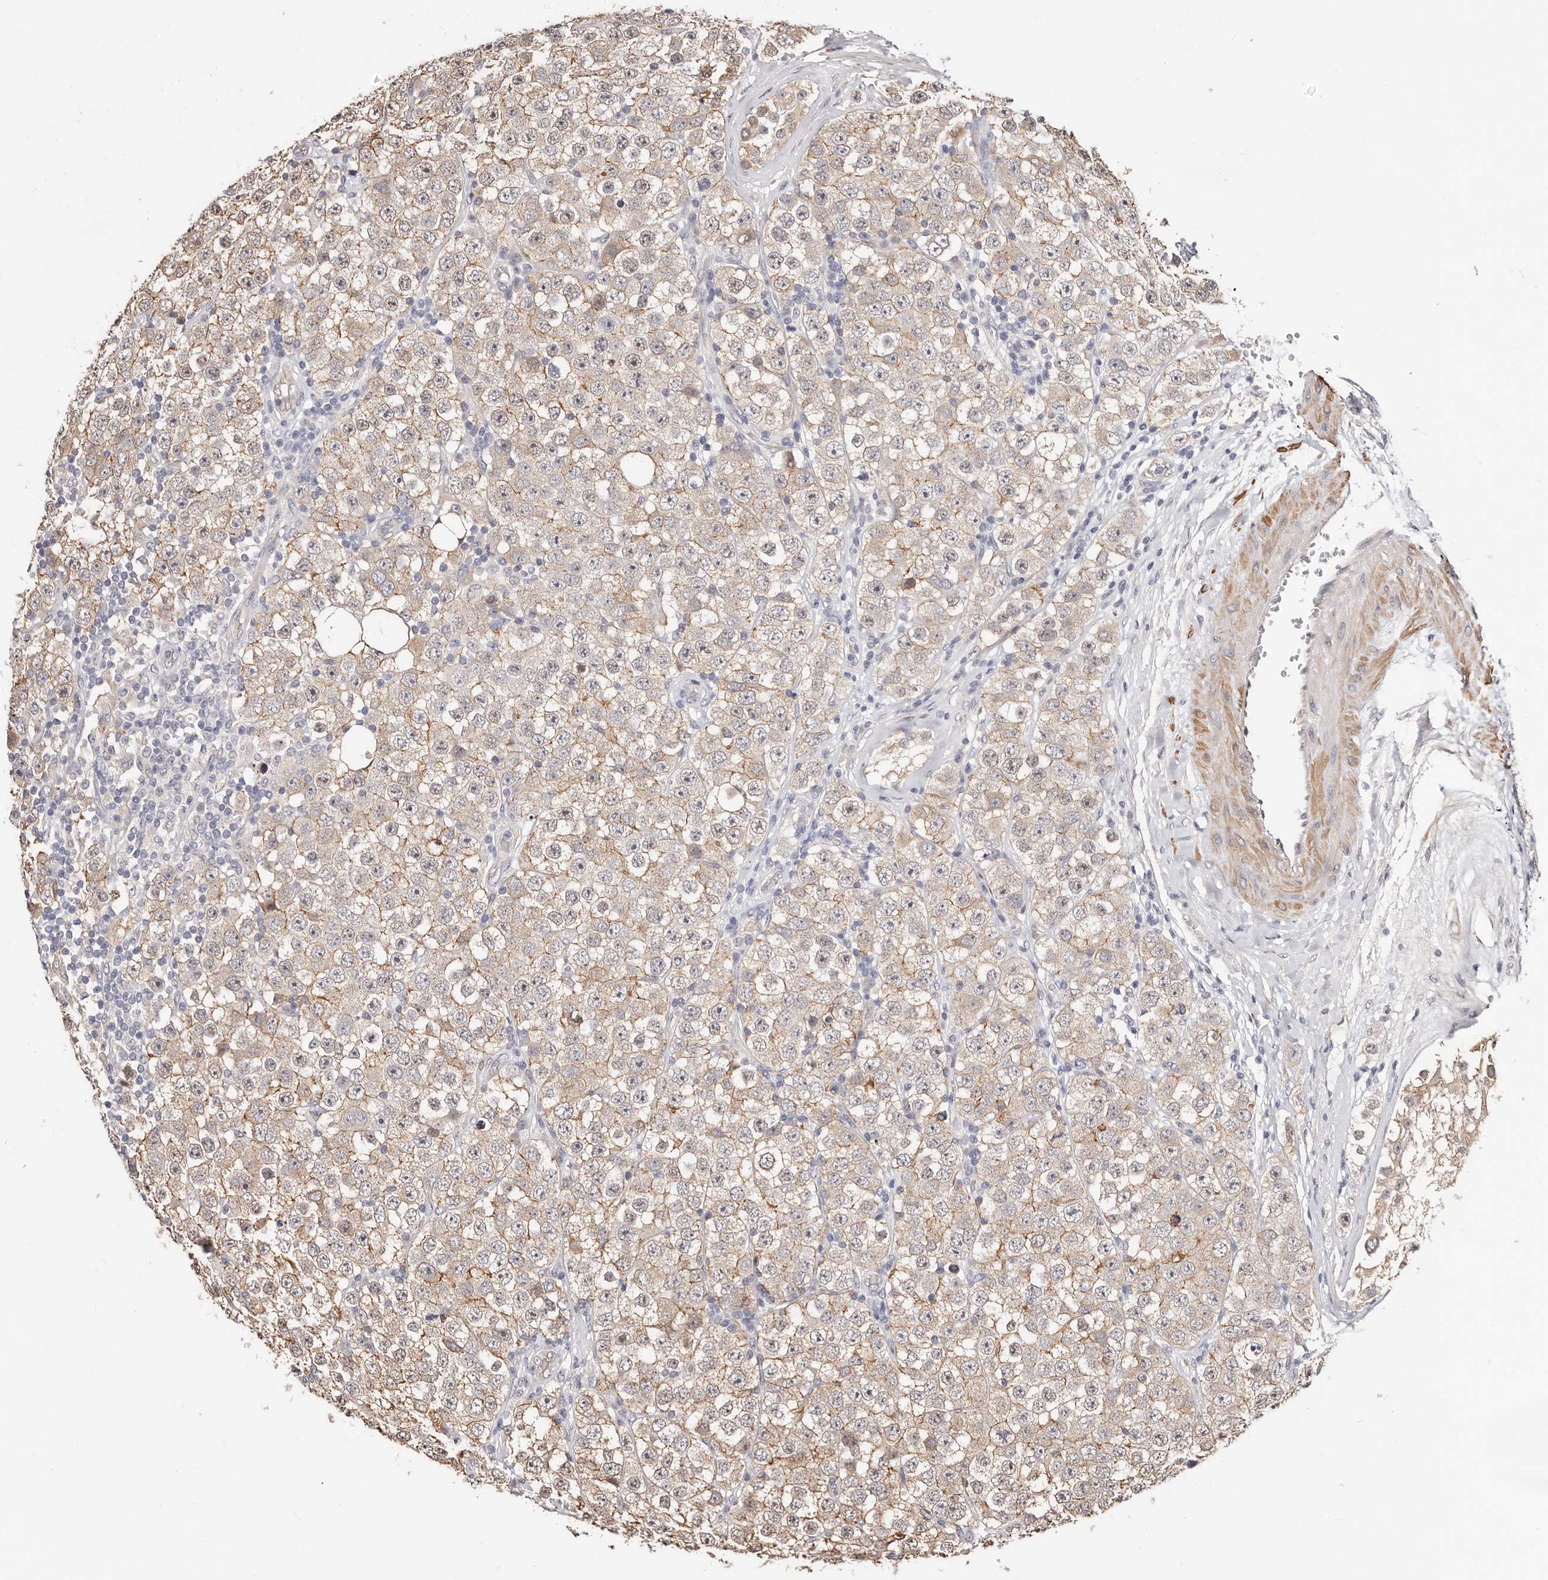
{"staining": {"intensity": "weak", "quantity": ">75%", "location": "cytoplasmic/membranous"}, "tissue": "testis cancer", "cell_type": "Tumor cells", "image_type": "cancer", "snomed": [{"axis": "morphology", "description": "Seminoma, NOS"}, {"axis": "topography", "description": "Testis"}], "caption": "Immunohistochemical staining of human testis cancer (seminoma) reveals weak cytoplasmic/membranous protein staining in approximately >75% of tumor cells.", "gene": "TRIP13", "patient": {"sex": "male", "age": 28}}